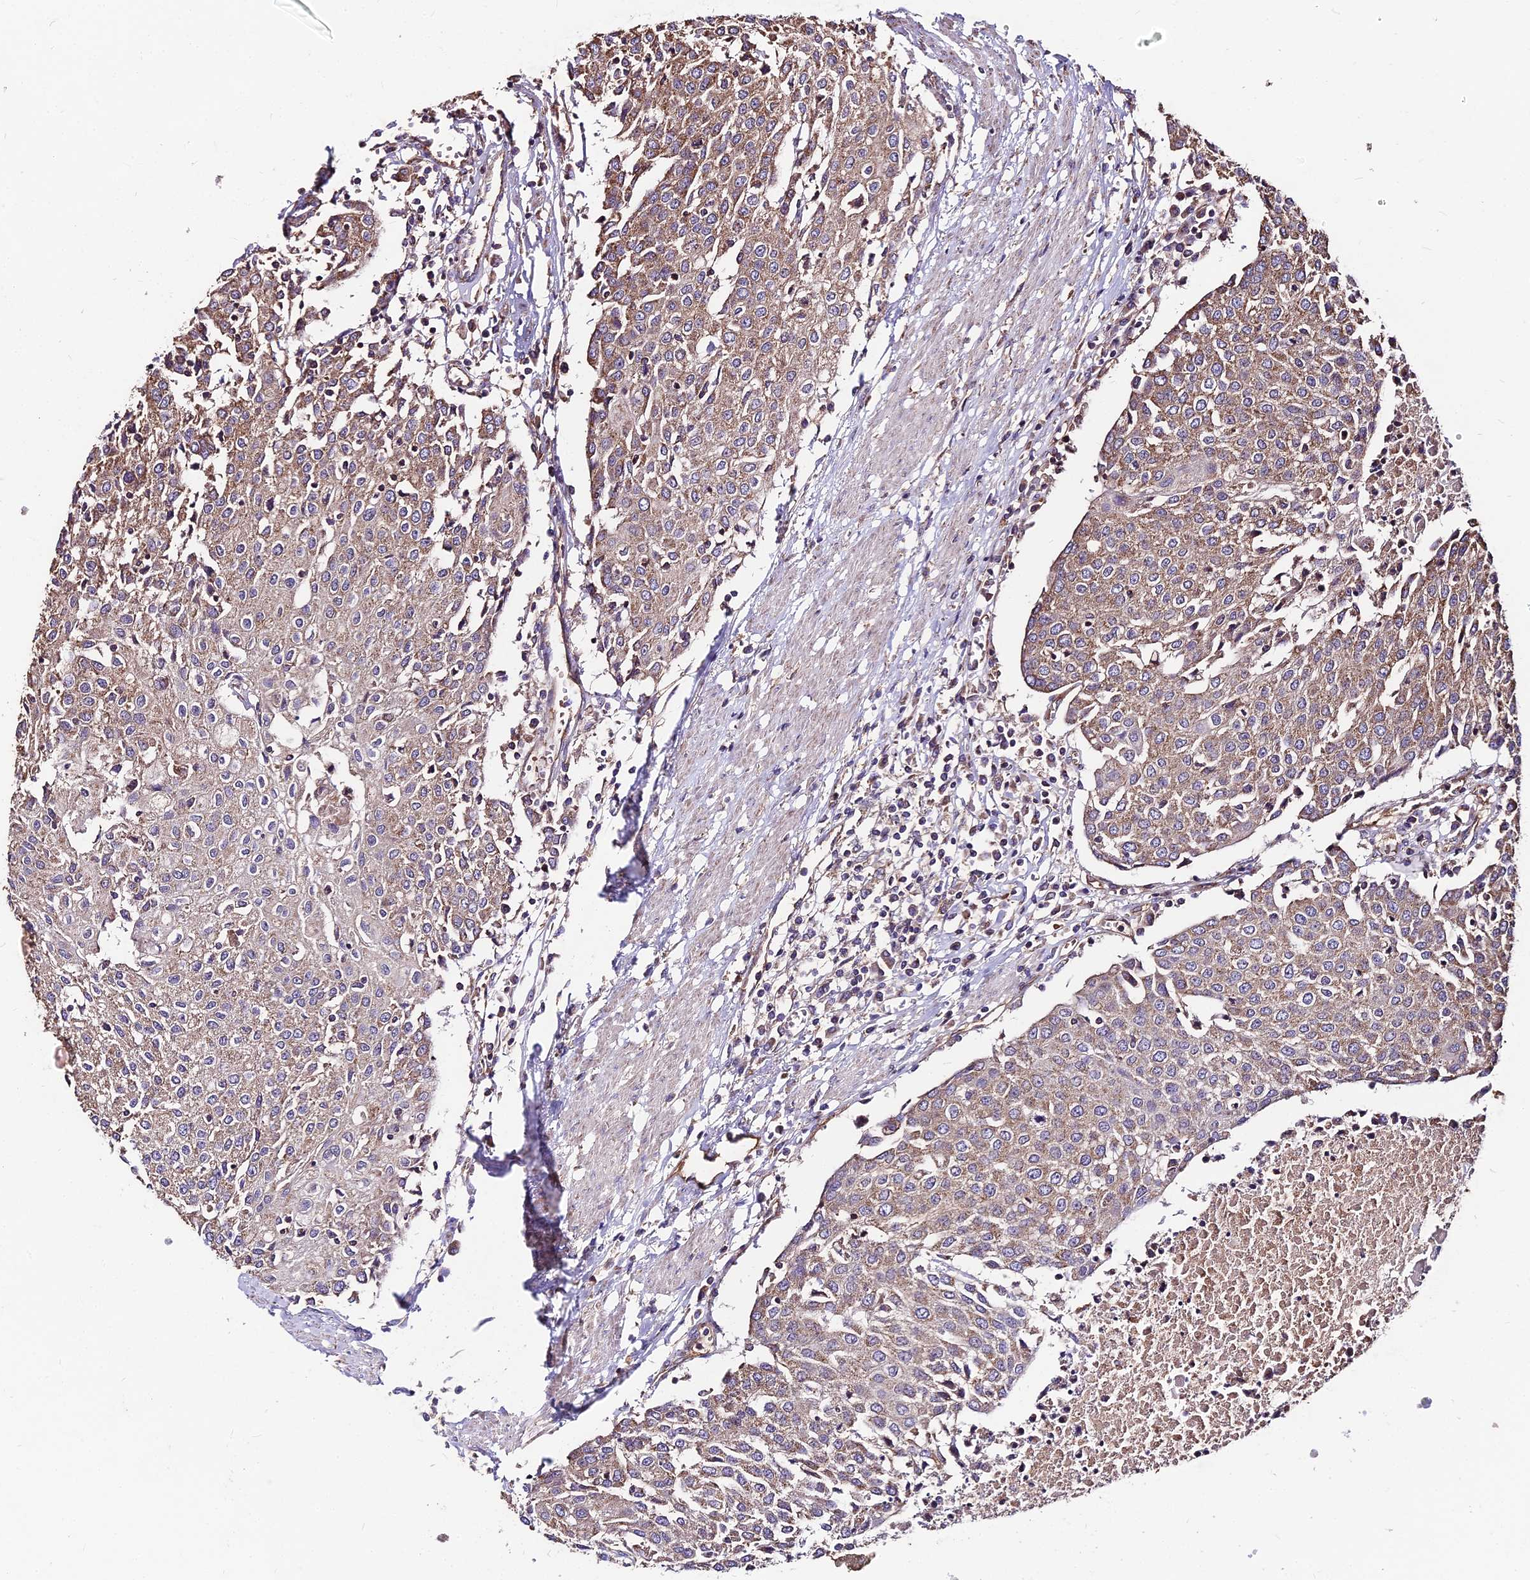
{"staining": {"intensity": "moderate", "quantity": ">75%", "location": "cytoplasmic/membranous"}, "tissue": "urothelial cancer", "cell_type": "Tumor cells", "image_type": "cancer", "snomed": [{"axis": "morphology", "description": "Urothelial carcinoma, High grade"}, {"axis": "topography", "description": "Urinary bladder"}], "caption": "Immunohistochemical staining of urothelial cancer reveals medium levels of moderate cytoplasmic/membranous protein positivity in about >75% of tumor cells. (IHC, brightfield microscopy, high magnification).", "gene": "CEMIP2", "patient": {"sex": "female", "age": 85}}